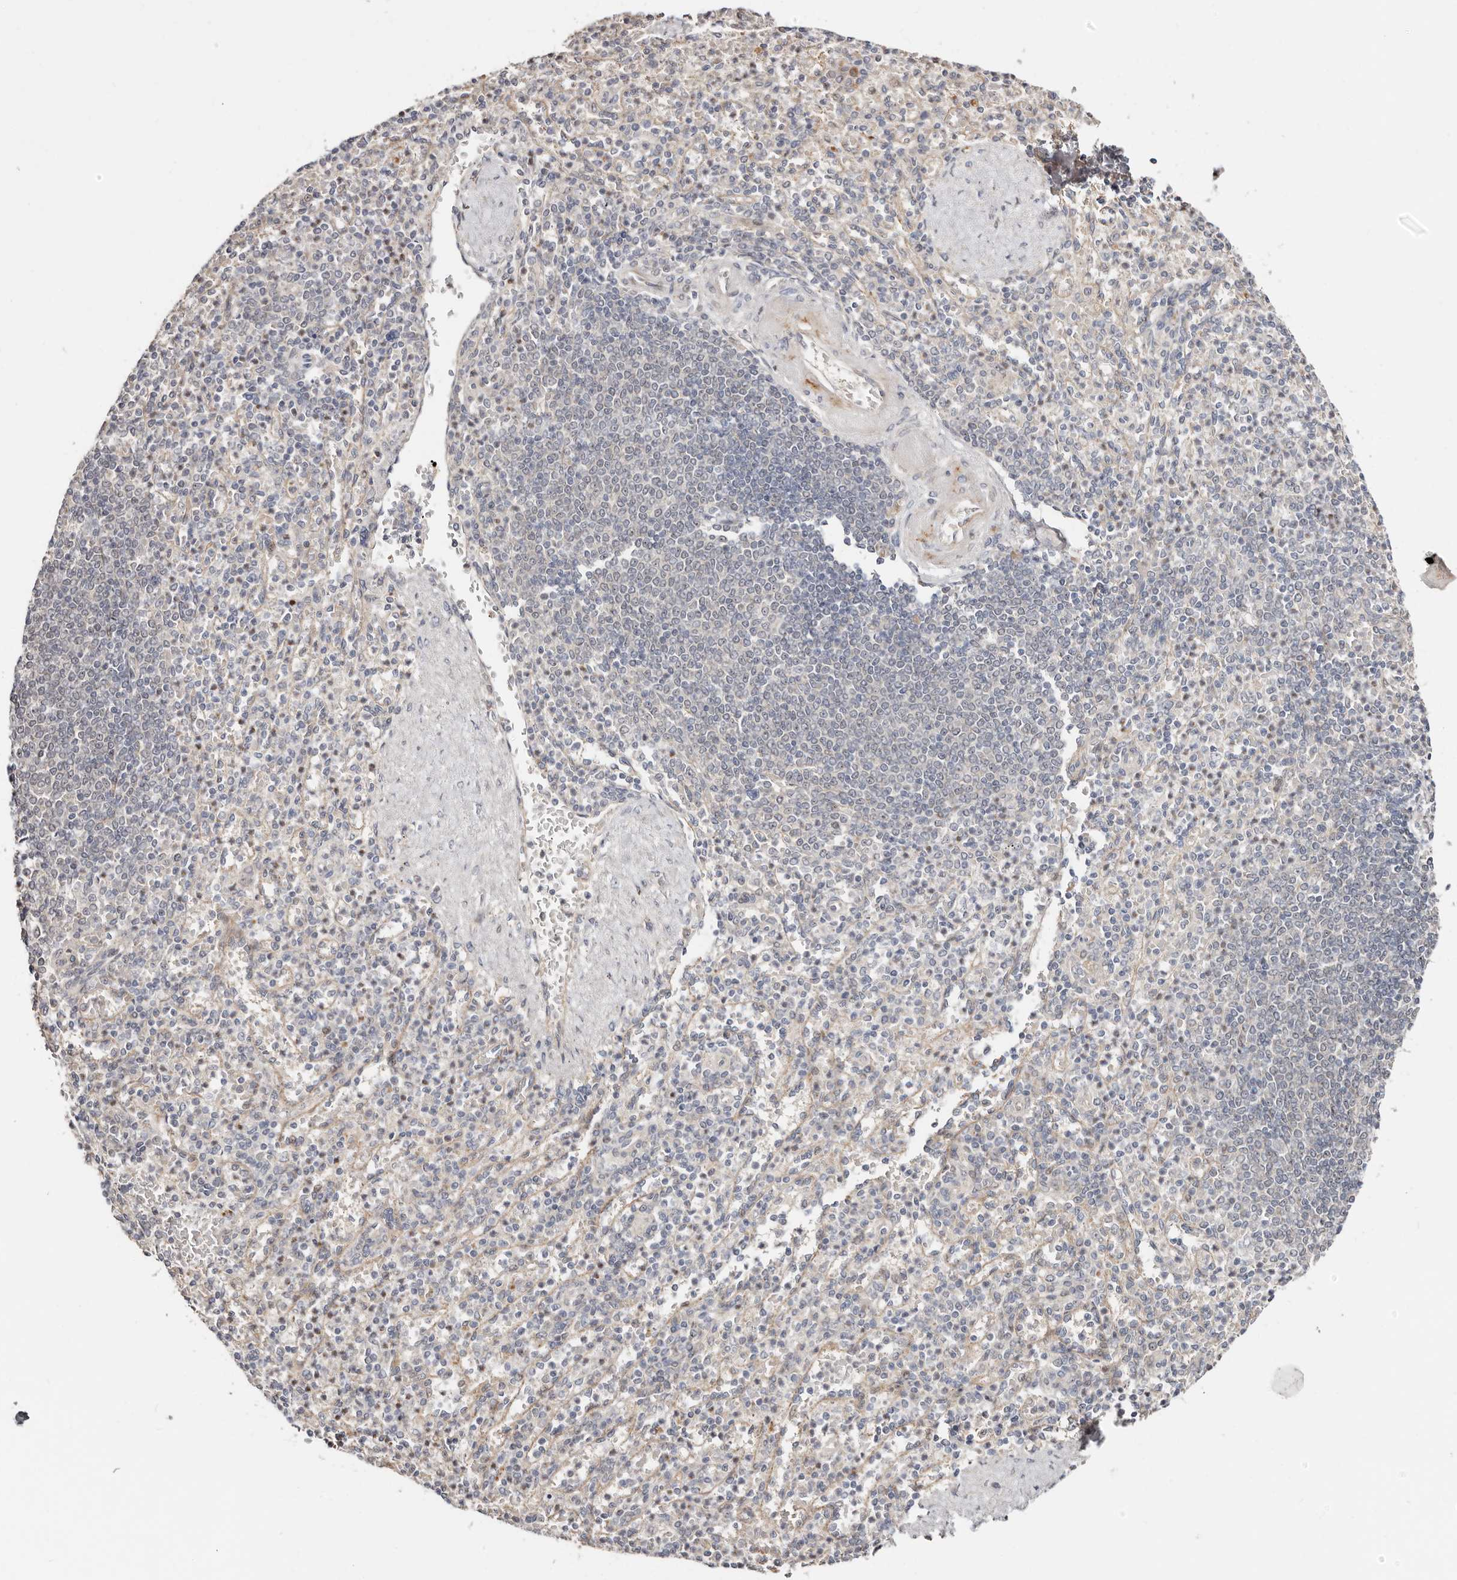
{"staining": {"intensity": "weak", "quantity": "25%-75%", "location": "cytoplasmic/membranous"}, "tissue": "spleen", "cell_type": "Cells in red pulp", "image_type": "normal", "snomed": [{"axis": "morphology", "description": "Normal tissue, NOS"}, {"axis": "topography", "description": "Spleen"}], "caption": "Brown immunohistochemical staining in benign spleen displays weak cytoplasmic/membranous staining in about 25%-75% of cells in red pulp.", "gene": "ODF2L", "patient": {"sex": "female", "age": 74}}